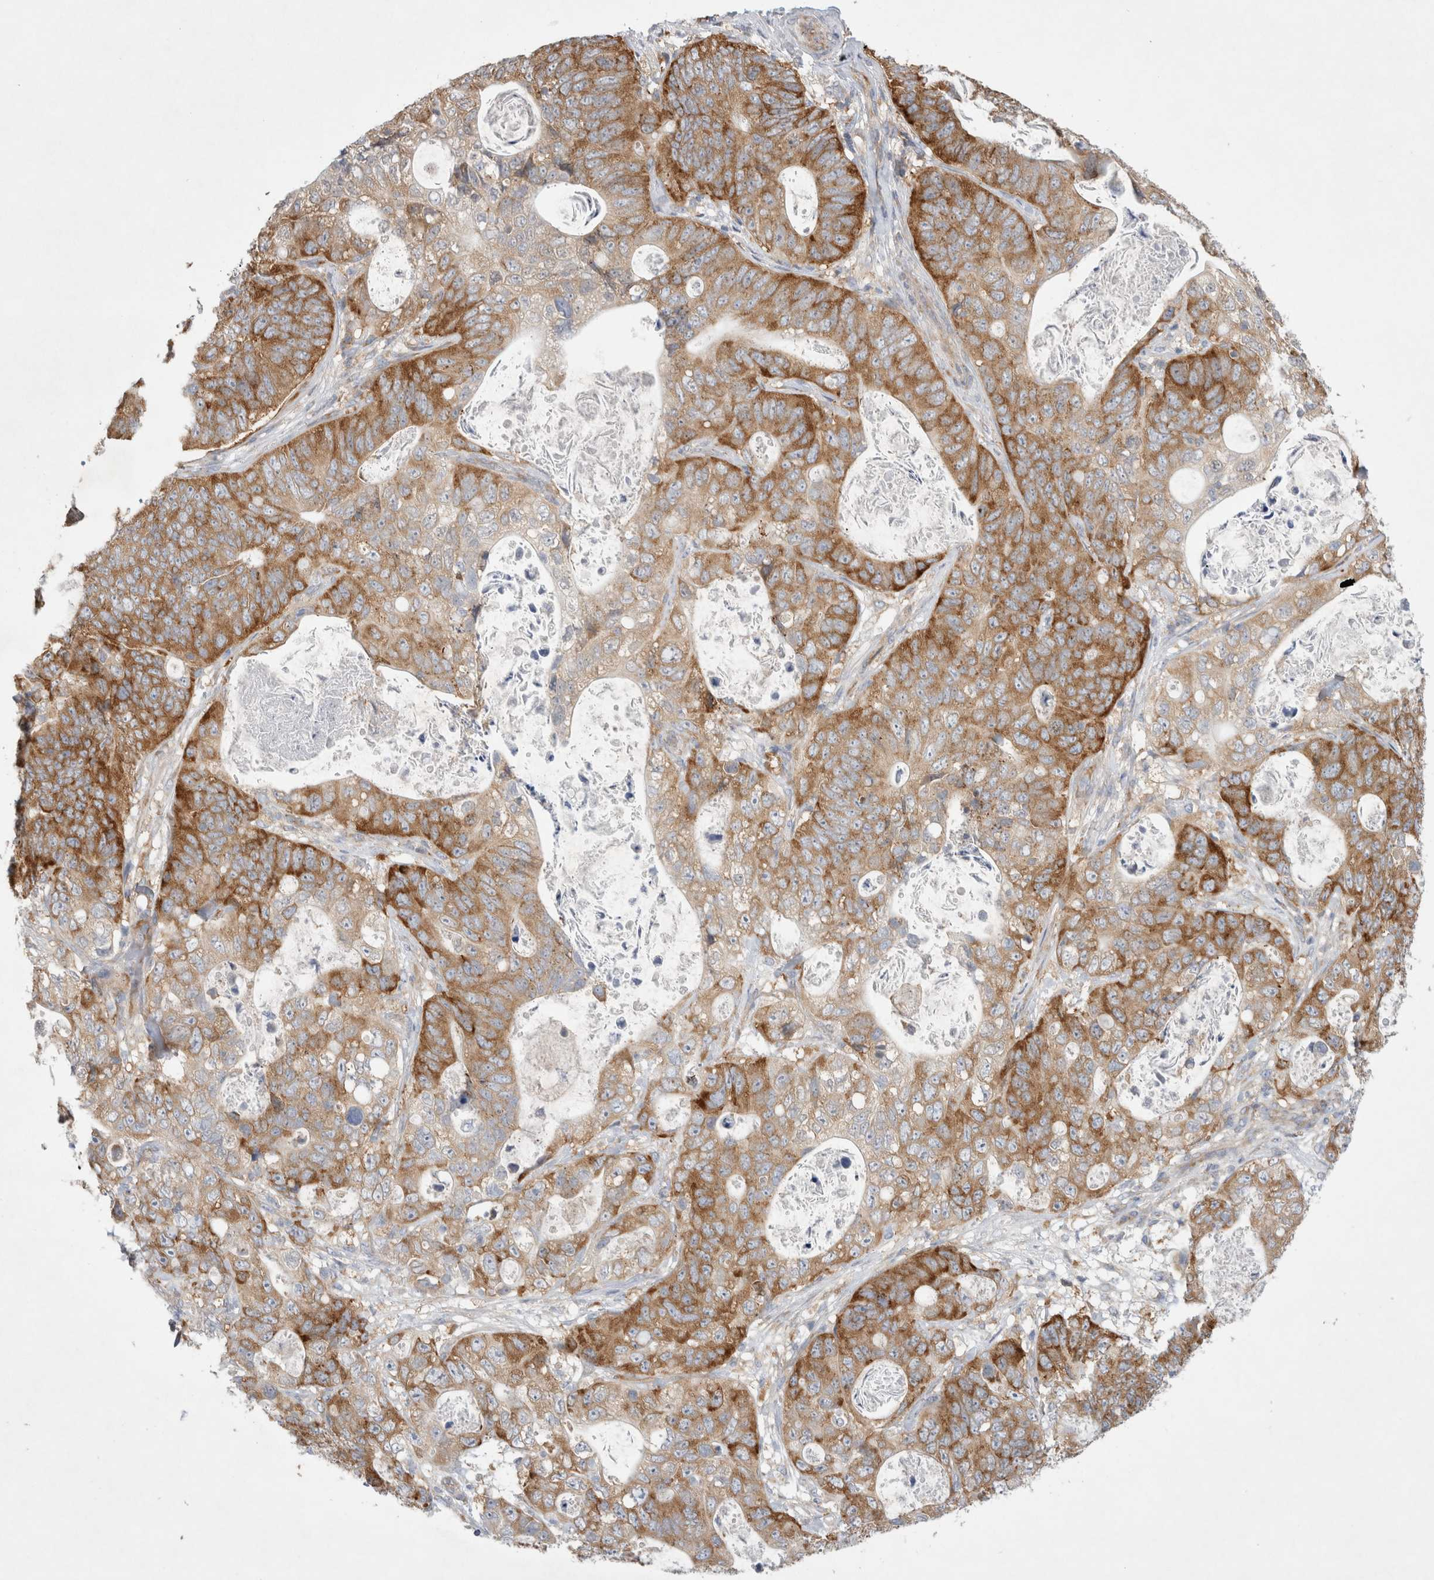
{"staining": {"intensity": "strong", "quantity": "25%-75%", "location": "cytoplasmic/membranous"}, "tissue": "stomach cancer", "cell_type": "Tumor cells", "image_type": "cancer", "snomed": [{"axis": "morphology", "description": "Normal tissue, NOS"}, {"axis": "morphology", "description": "Adenocarcinoma, NOS"}, {"axis": "topography", "description": "Stomach"}], "caption": "IHC of human adenocarcinoma (stomach) shows high levels of strong cytoplasmic/membranous positivity in approximately 25%-75% of tumor cells. (DAB (3,3'-diaminobenzidine) = brown stain, brightfield microscopy at high magnification).", "gene": "ZNF23", "patient": {"sex": "female", "age": 89}}